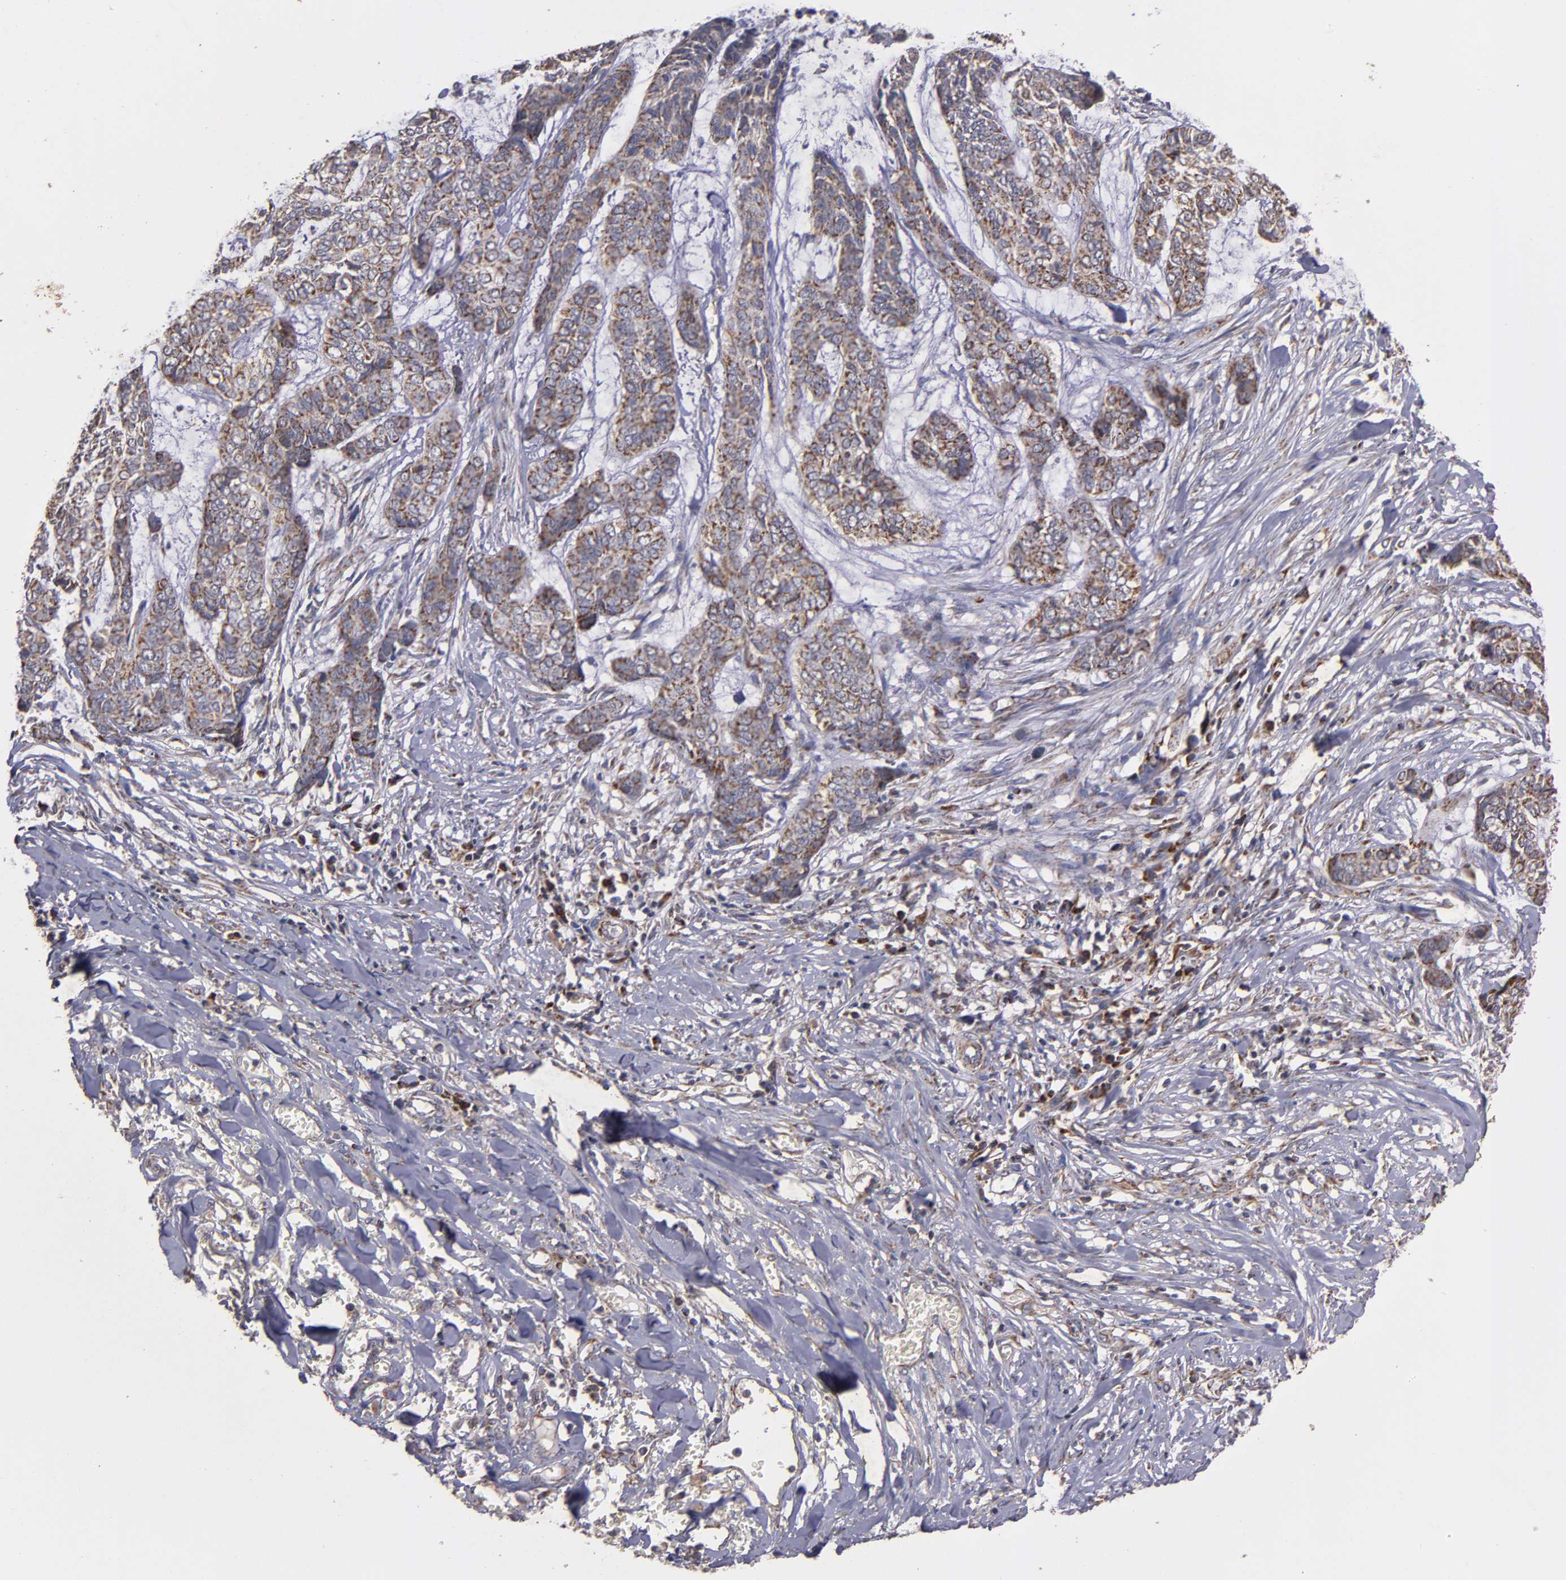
{"staining": {"intensity": "moderate", "quantity": ">75%", "location": "cytoplasmic/membranous"}, "tissue": "skin cancer", "cell_type": "Tumor cells", "image_type": "cancer", "snomed": [{"axis": "morphology", "description": "Basal cell carcinoma"}, {"axis": "topography", "description": "Skin"}], "caption": "About >75% of tumor cells in skin cancer (basal cell carcinoma) demonstrate moderate cytoplasmic/membranous protein staining as visualized by brown immunohistochemical staining.", "gene": "TIMM9", "patient": {"sex": "female", "age": 64}}